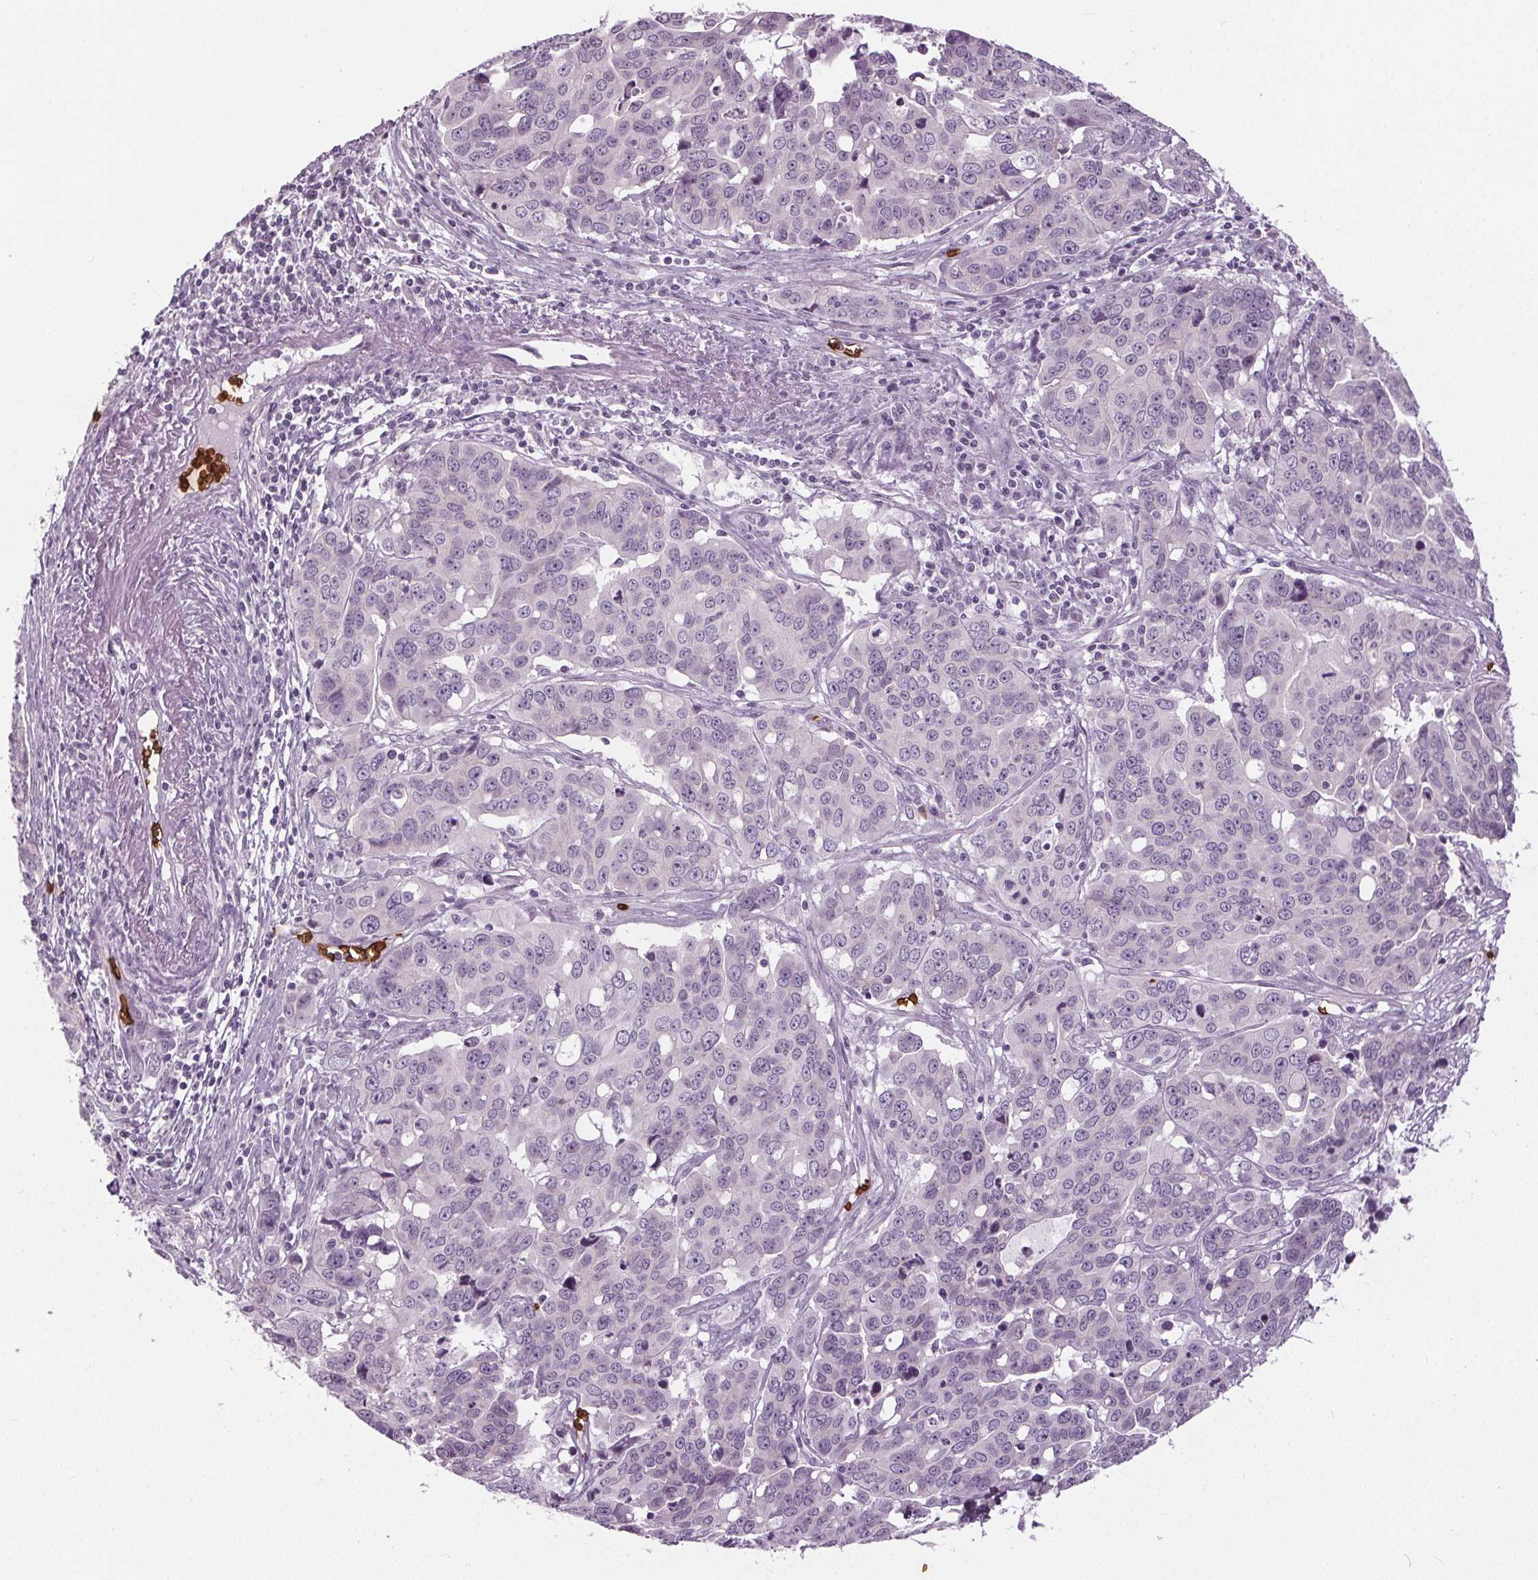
{"staining": {"intensity": "negative", "quantity": "none", "location": "none"}, "tissue": "ovarian cancer", "cell_type": "Tumor cells", "image_type": "cancer", "snomed": [{"axis": "morphology", "description": "Carcinoma, endometroid"}, {"axis": "topography", "description": "Ovary"}], "caption": "A photomicrograph of ovarian cancer stained for a protein demonstrates no brown staining in tumor cells.", "gene": "SLC4A1", "patient": {"sex": "female", "age": 78}}